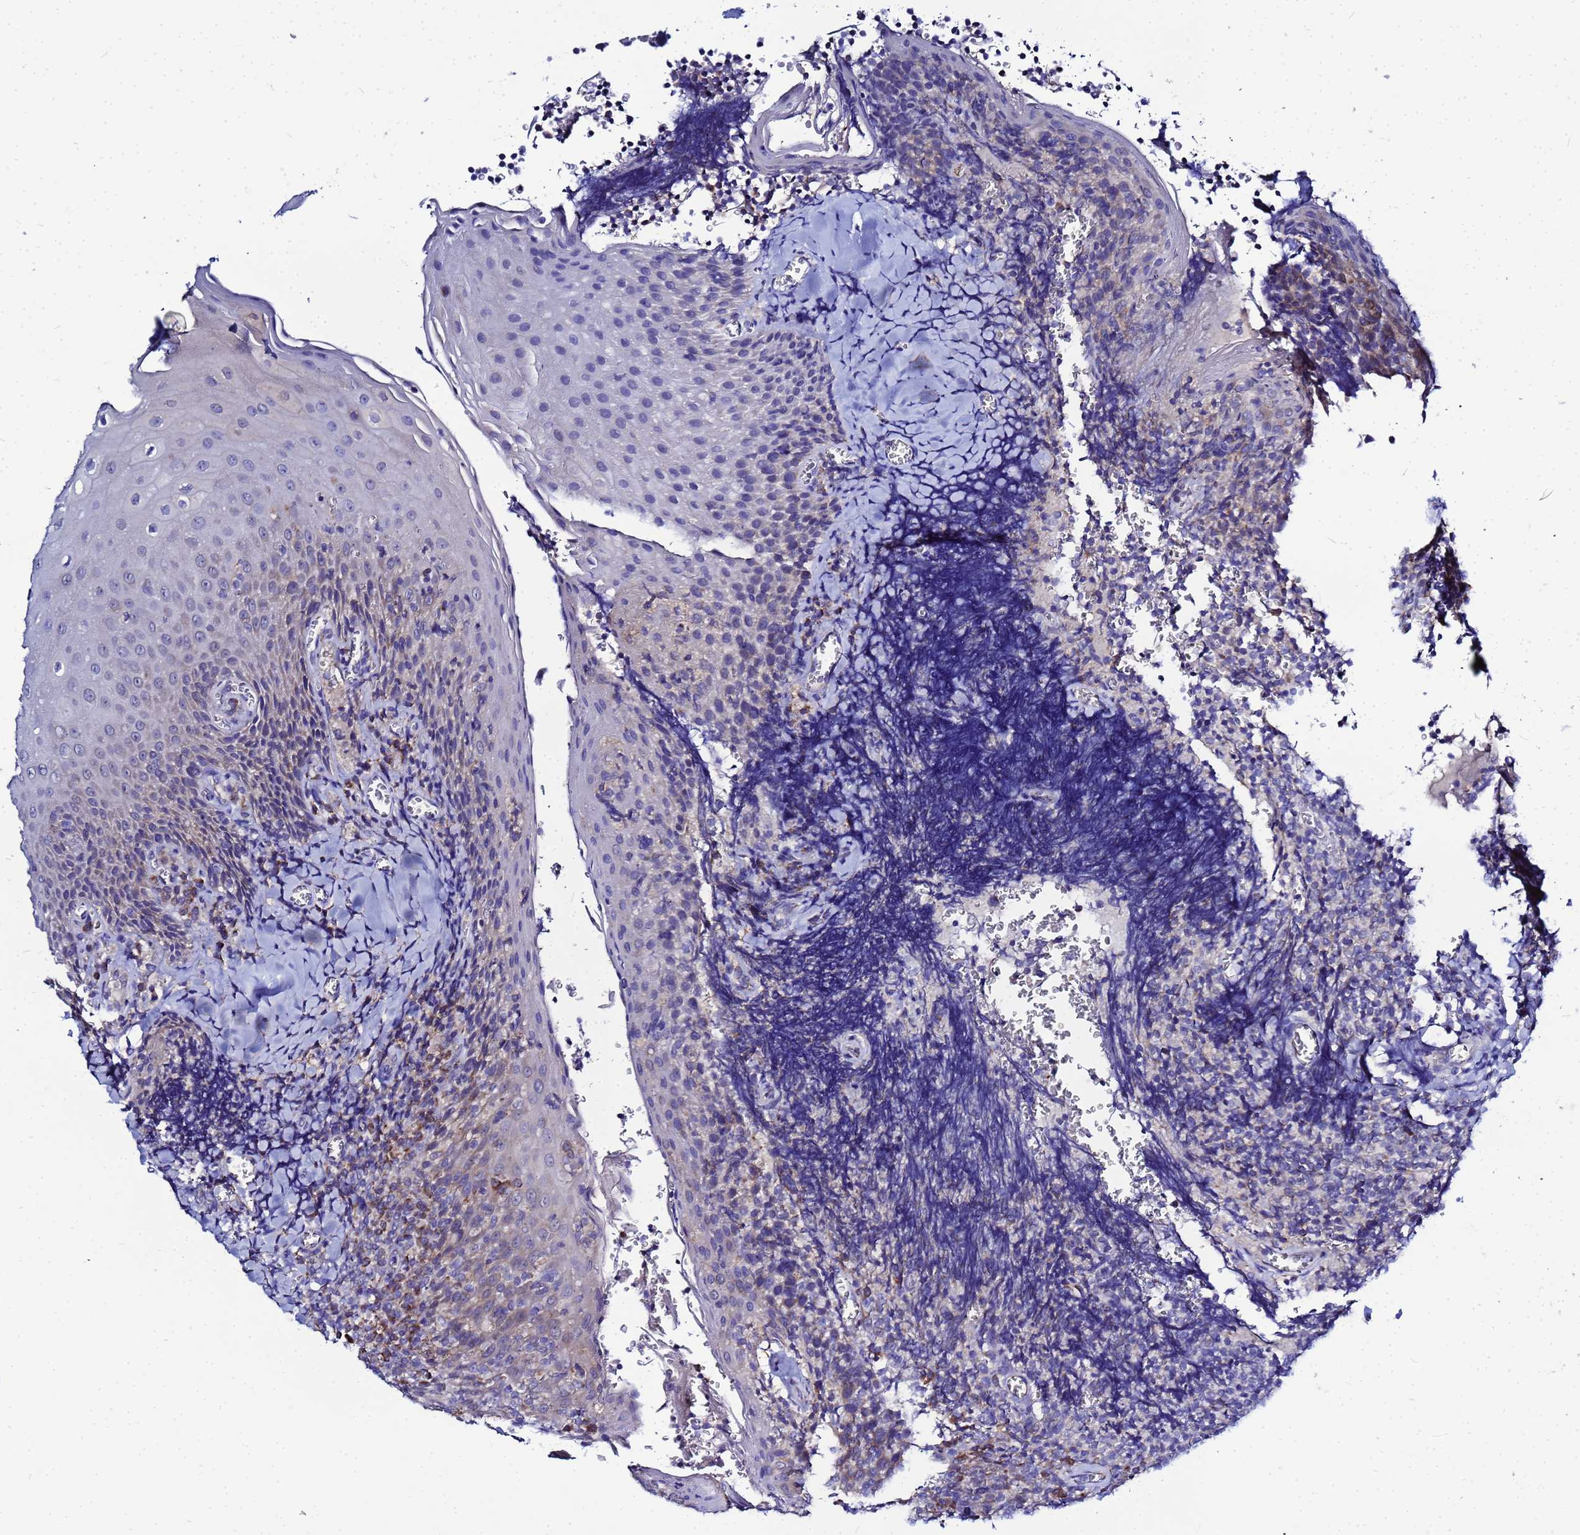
{"staining": {"intensity": "weak", "quantity": "<25%", "location": "cytoplasmic/membranous"}, "tissue": "tonsil", "cell_type": "Germinal center cells", "image_type": "normal", "snomed": [{"axis": "morphology", "description": "Normal tissue, NOS"}, {"axis": "topography", "description": "Tonsil"}], "caption": "Histopathology image shows no significant protein positivity in germinal center cells of normal tonsil.", "gene": "FAHD2A", "patient": {"sex": "male", "age": 27}}